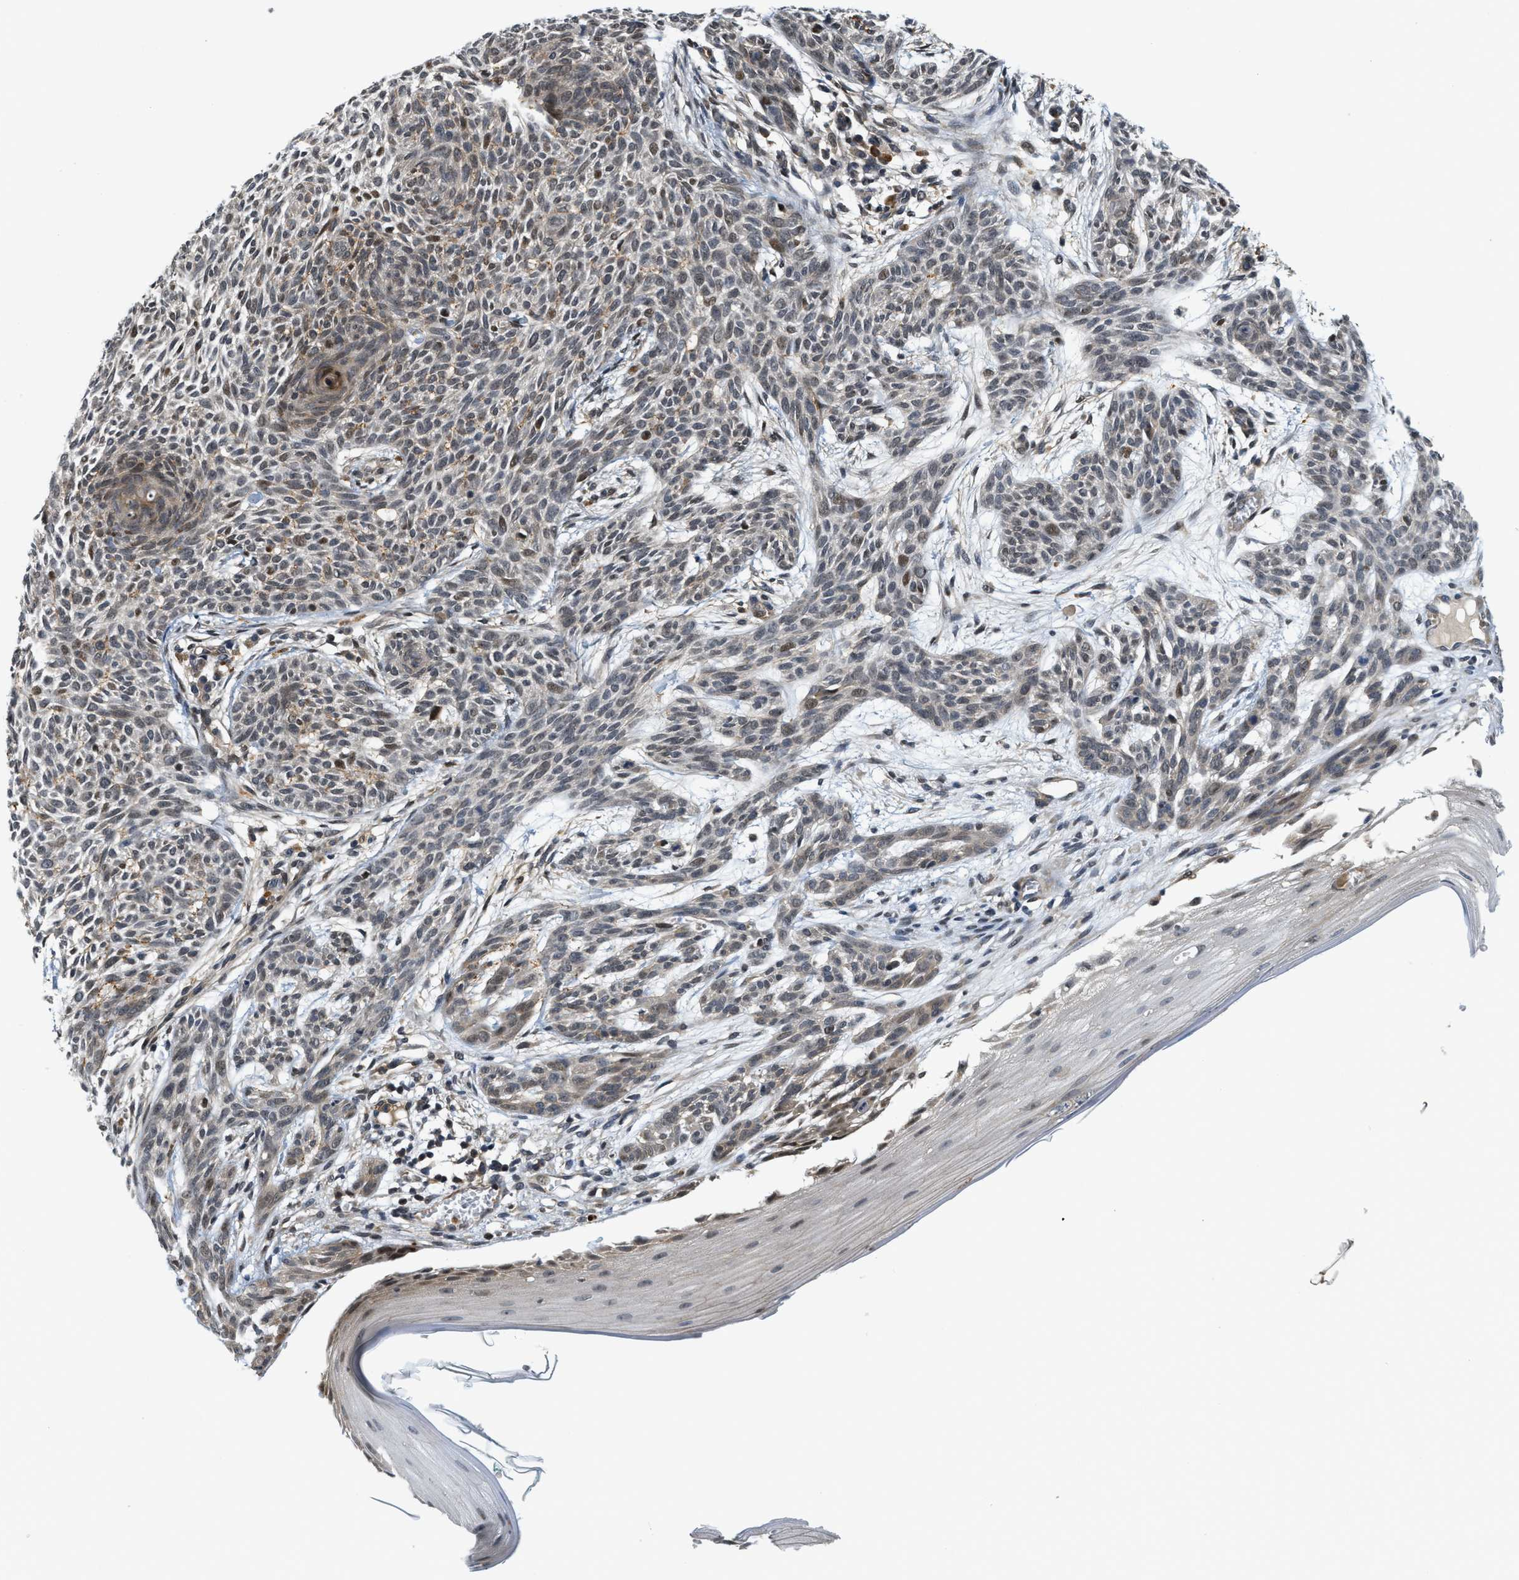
{"staining": {"intensity": "moderate", "quantity": "<25%", "location": "nuclear"}, "tissue": "skin cancer", "cell_type": "Tumor cells", "image_type": "cancer", "snomed": [{"axis": "morphology", "description": "Basal cell carcinoma"}, {"axis": "topography", "description": "Skin"}], "caption": "Immunohistochemistry (IHC) of human skin basal cell carcinoma shows low levels of moderate nuclear expression in approximately <25% of tumor cells.", "gene": "KMT2A", "patient": {"sex": "female", "age": 59}}